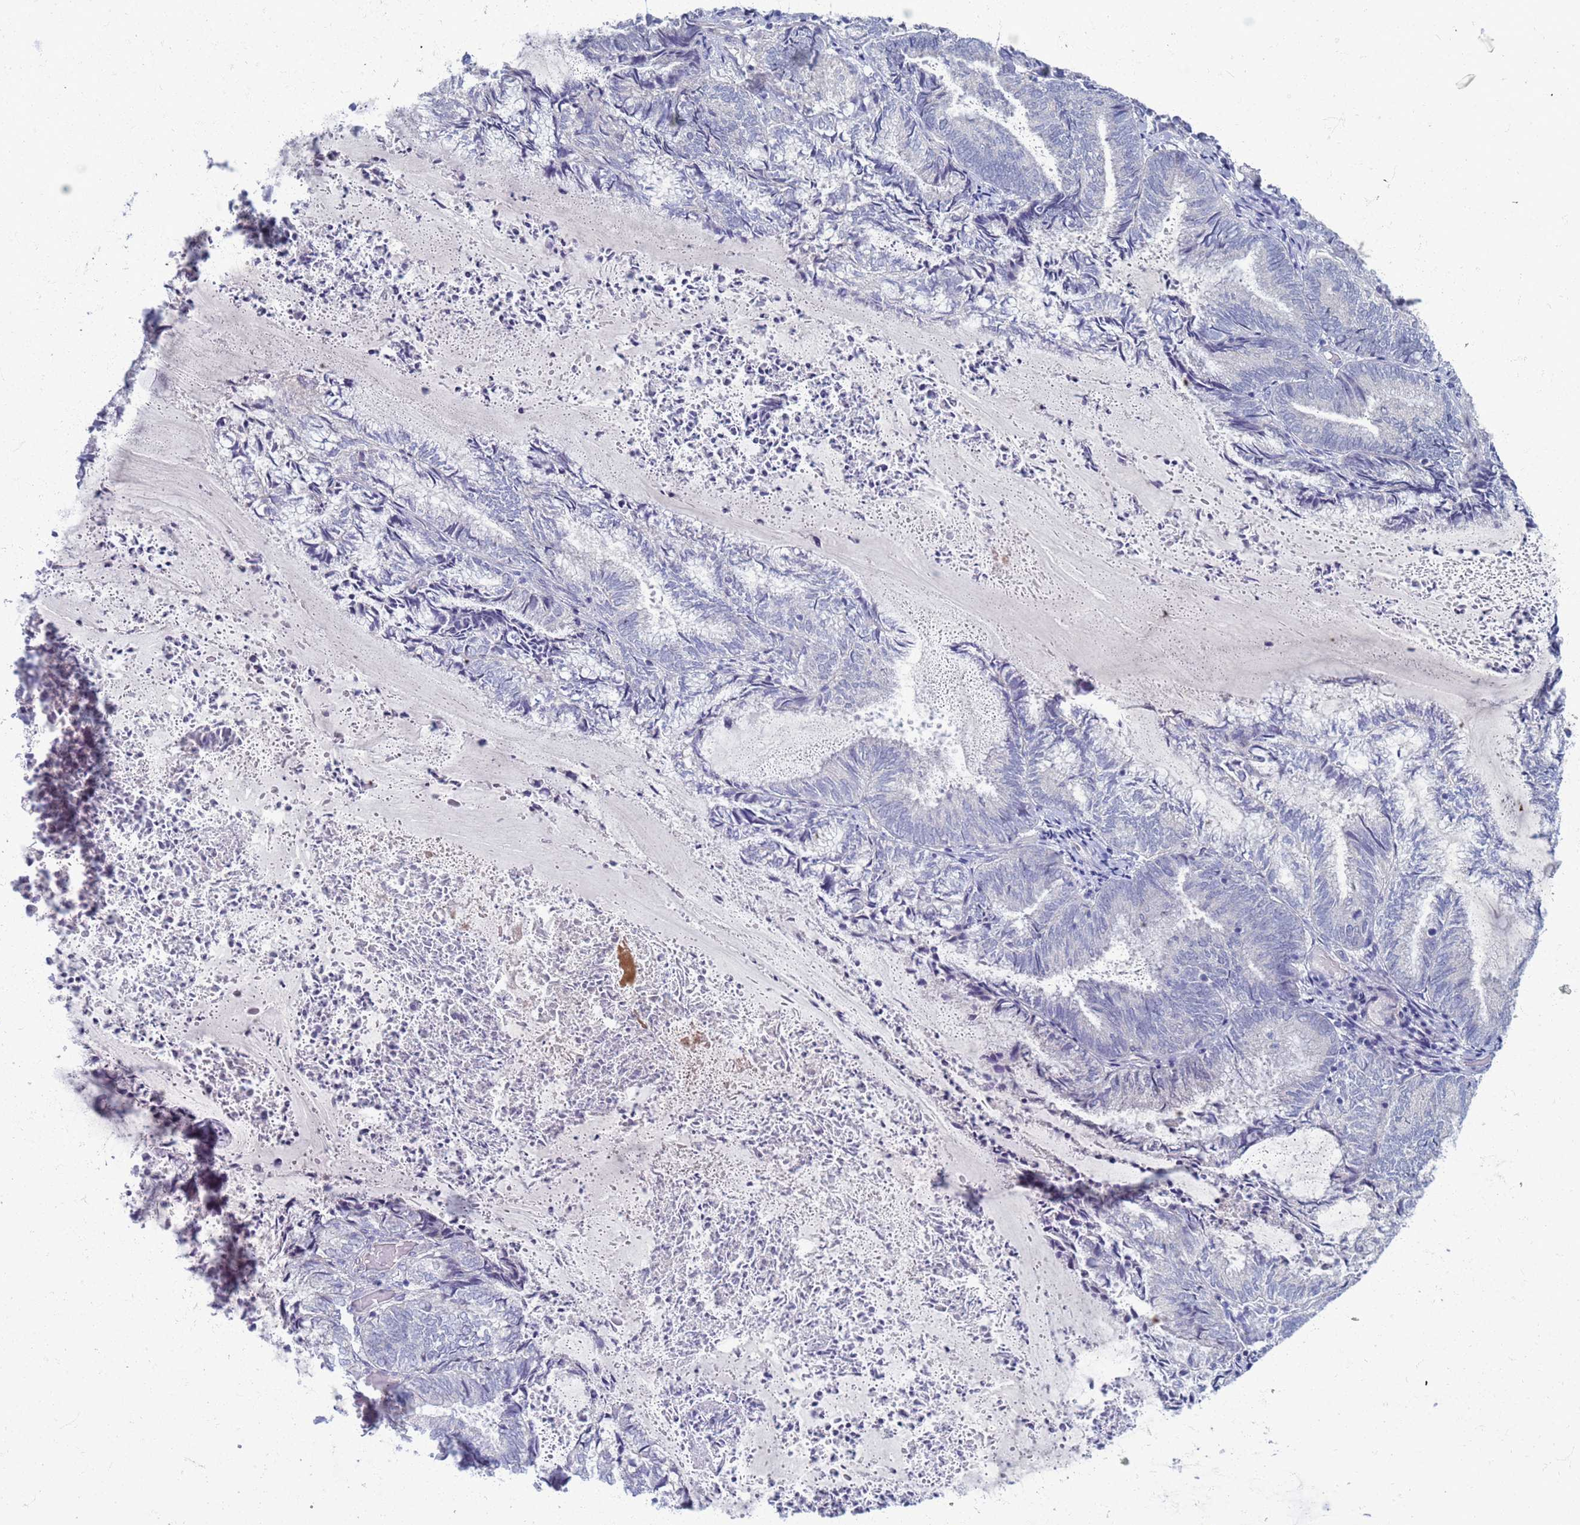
{"staining": {"intensity": "negative", "quantity": "none", "location": "none"}, "tissue": "endometrial cancer", "cell_type": "Tumor cells", "image_type": "cancer", "snomed": [{"axis": "morphology", "description": "Adenocarcinoma, NOS"}, {"axis": "topography", "description": "Endometrium"}], "caption": "The IHC image has no significant staining in tumor cells of endometrial adenocarcinoma tissue.", "gene": "CLCA2", "patient": {"sex": "female", "age": 80}}